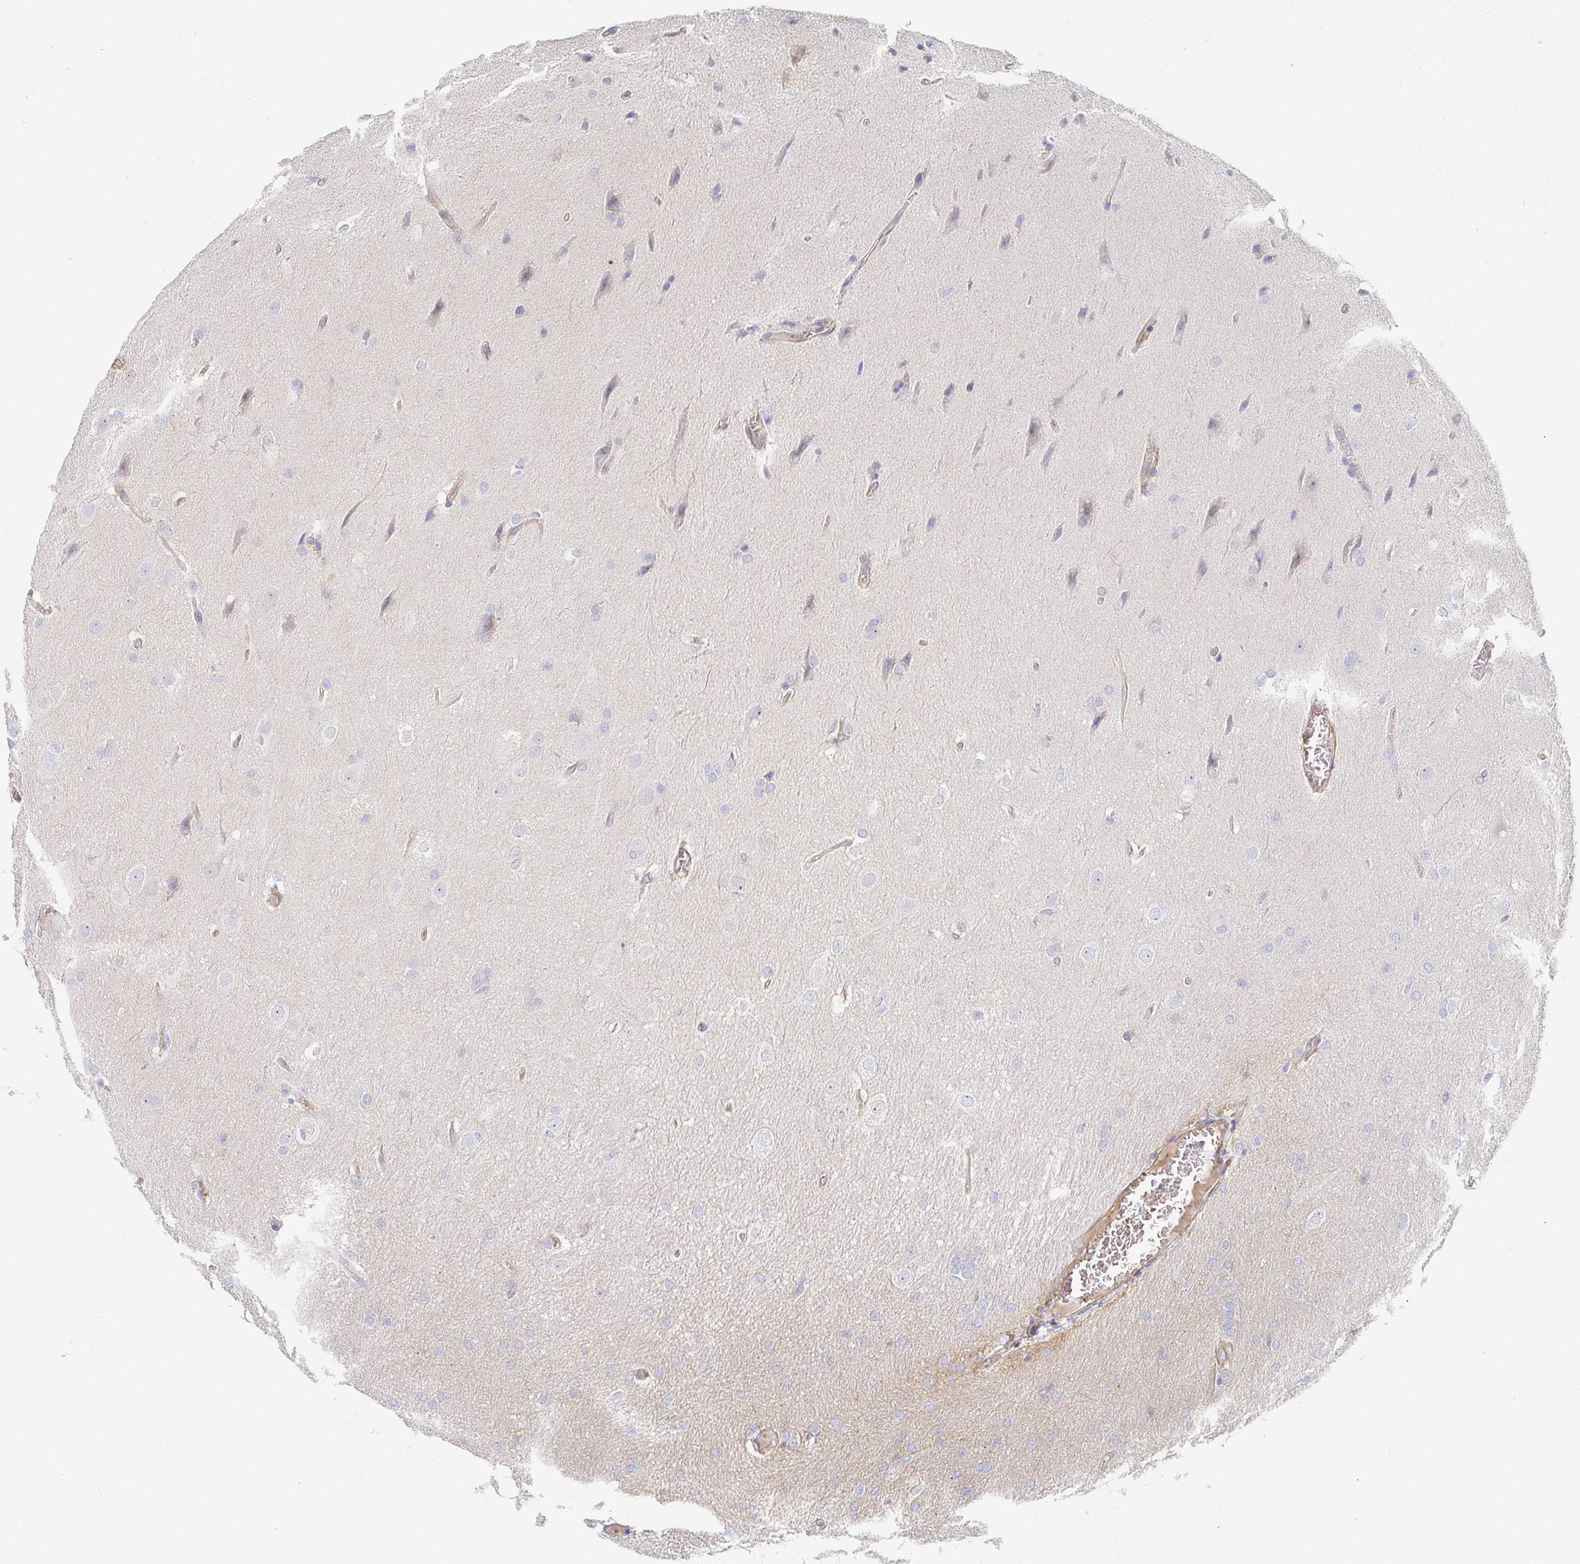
{"staining": {"intensity": "negative", "quantity": "none", "location": "none"}, "tissue": "glioma", "cell_type": "Tumor cells", "image_type": "cancer", "snomed": [{"axis": "morphology", "description": "Glioma, malignant, Low grade"}, {"axis": "topography", "description": "Brain"}], "caption": "A histopathology image of malignant glioma (low-grade) stained for a protein displays no brown staining in tumor cells.", "gene": "TSPAN19", "patient": {"sex": "female", "age": 32}}